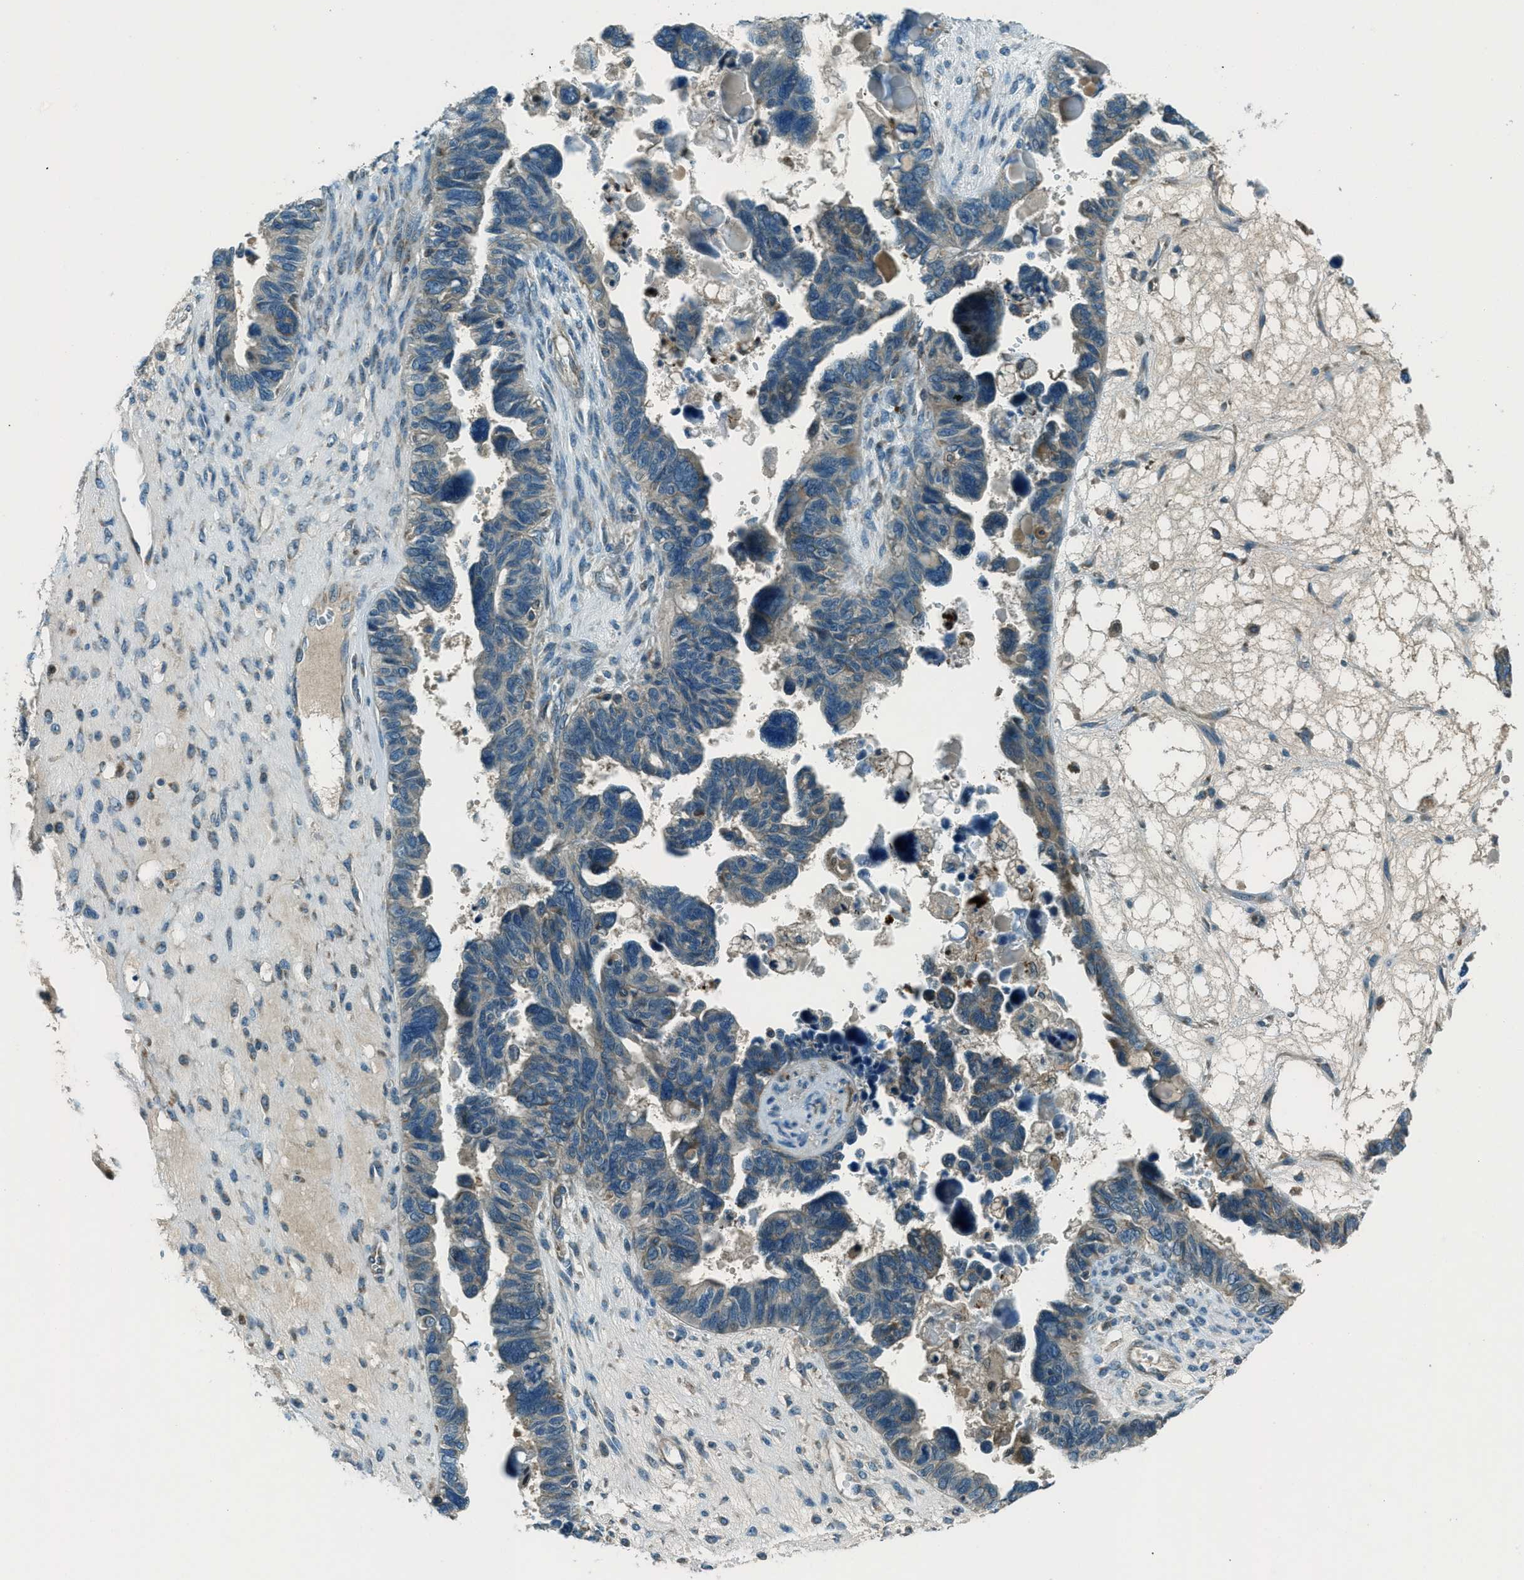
{"staining": {"intensity": "weak", "quantity": "<25%", "location": "cytoplasmic/membranous"}, "tissue": "ovarian cancer", "cell_type": "Tumor cells", "image_type": "cancer", "snomed": [{"axis": "morphology", "description": "Cystadenocarcinoma, serous, NOS"}, {"axis": "topography", "description": "Ovary"}], "caption": "An immunohistochemistry (IHC) image of ovarian cancer is shown. There is no staining in tumor cells of ovarian cancer.", "gene": "FAR1", "patient": {"sex": "female", "age": 79}}